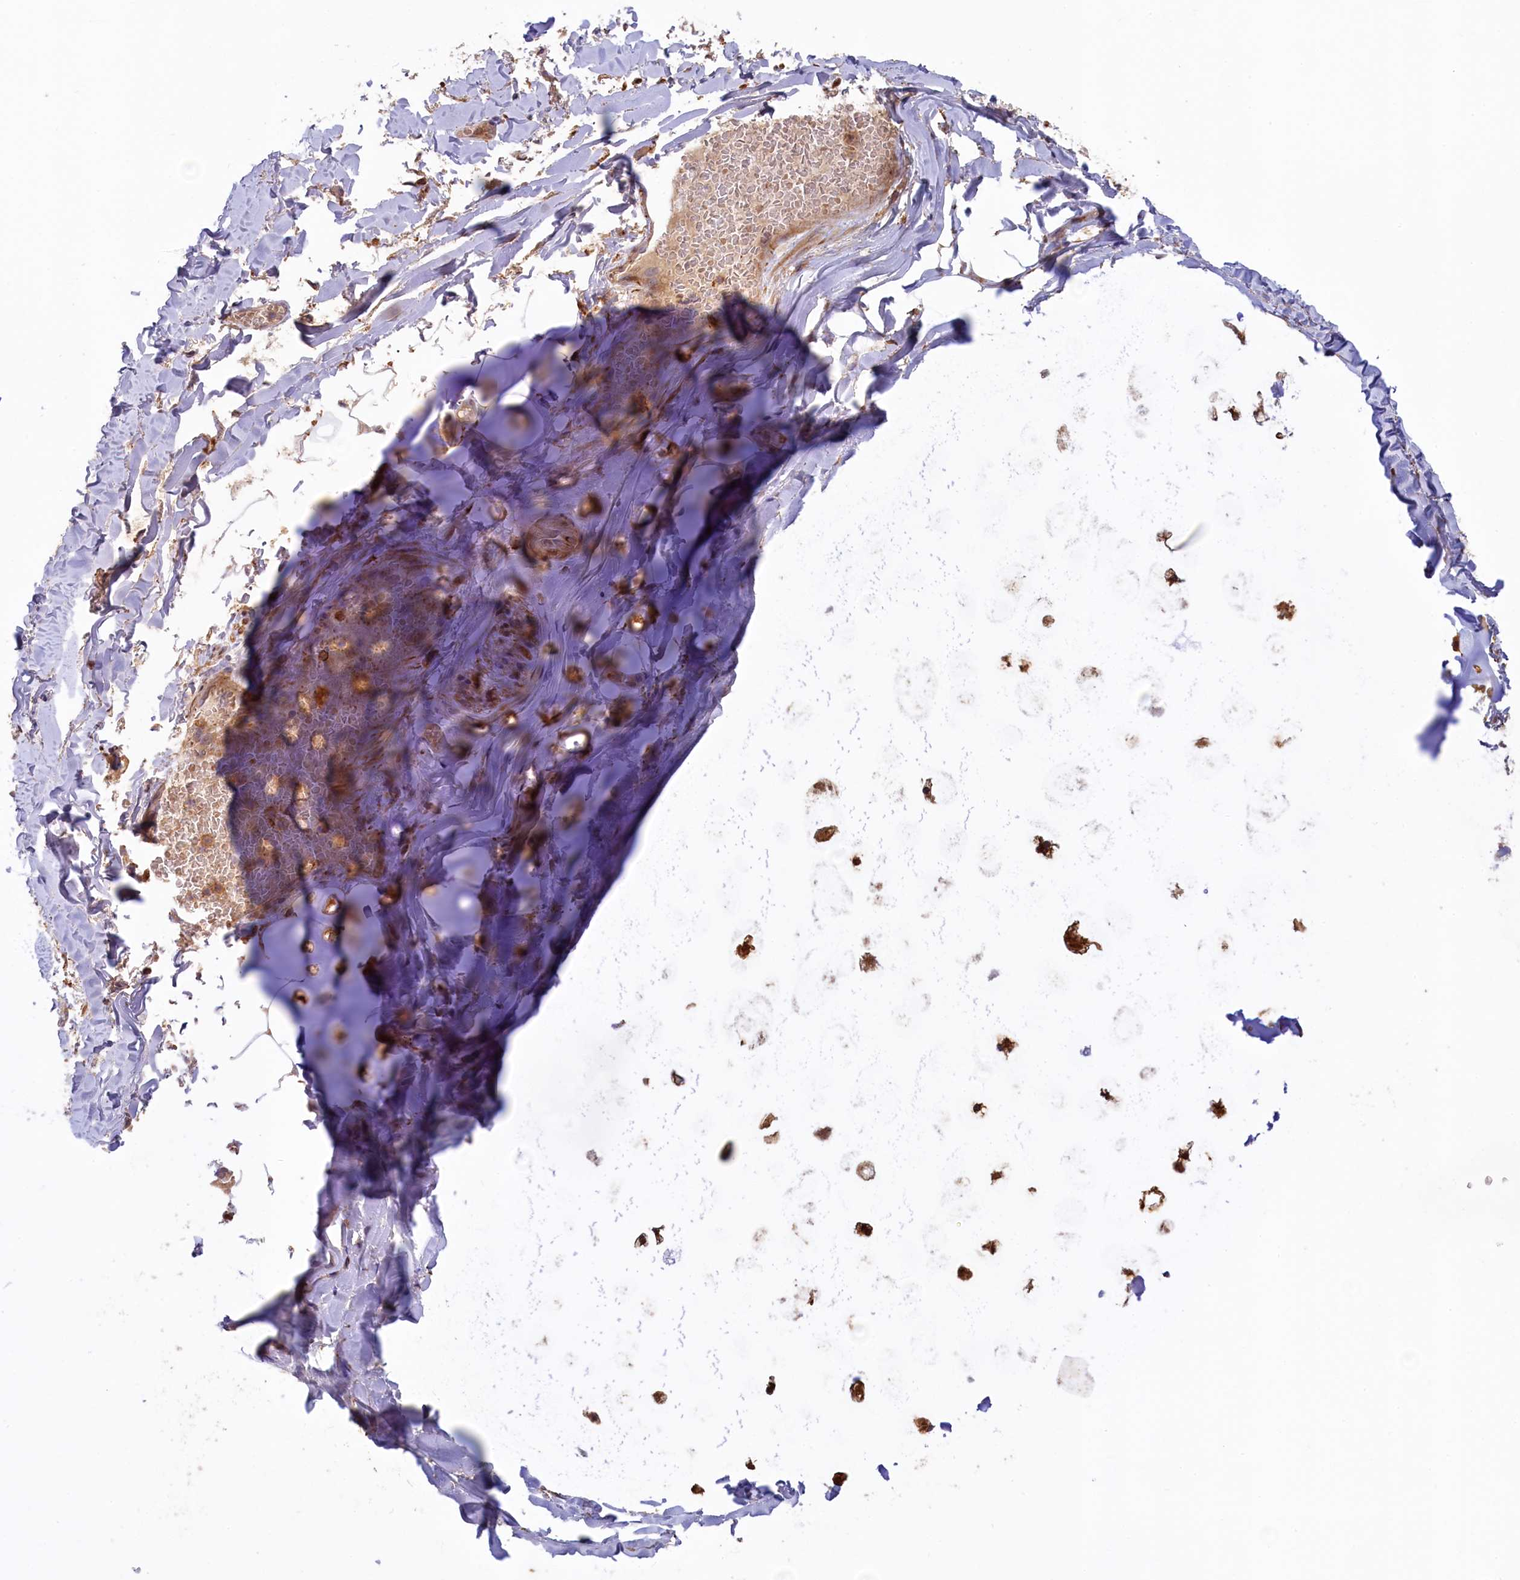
{"staining": {"intensity": "strong", "quantity": ">75%", "location": "cytoplasmic/membranous"}, "tissue": "soft tissue", "cell_type": "Chondrocytes", "image_type": "normal", "snomed": [{"axis": "morphology", "description": "Normal tissue, NOS"}, {"axis": "topography", "description": "Lymph node"}, {"axis": "topography", "description": "Cartilage tissue"}, {"axis": "topography", "description": "Bronchus"}], "caption": "Soft tissue stained with DAB (3,3'-diaminobenzidine) immunohistochemistry (IHC) displays high levels of strong cytoplasmic/membranous expression in approximately >75% of chondrocytes.", "gene": "FERMT1", "patient": {"sex": "male", "age": 63}}